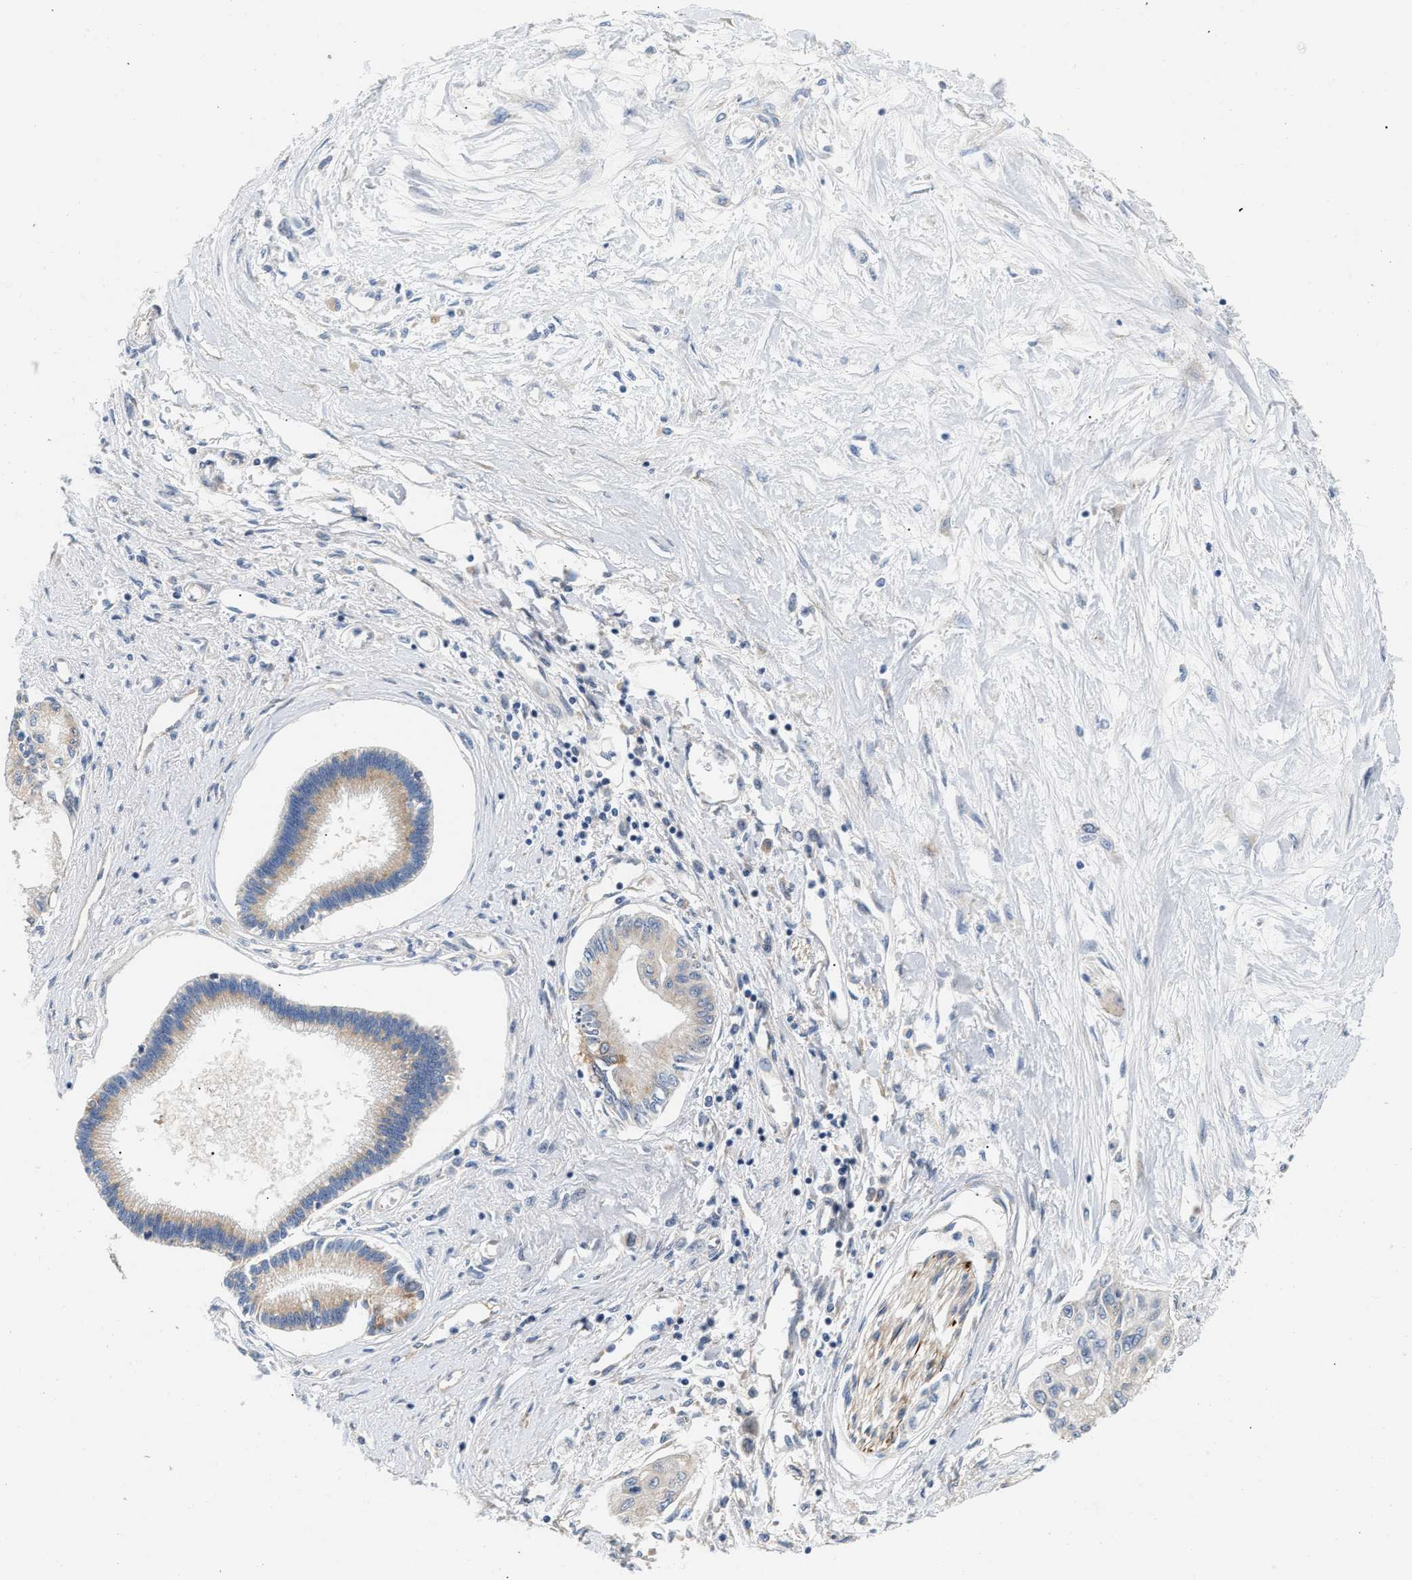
{"staining": {"intensity": "weak", "quantity": "<25%", "location": "cytoplasmic/membranous"}, "tissue": "pancreatic cancer", "cell_type": "Tumor cells", "image_type": "cancer", "snomed": [{"axis": "morphology", "description": "Adenocarcinoma, NOS"}, {"axis": "topography", "description": "Pancreas"}], "caption": "Tumor cells show no significant expression in adenocarcinoma (pancreatic).", "gene": "IFT74", "patient": {"sex": "female", "age": 77}}